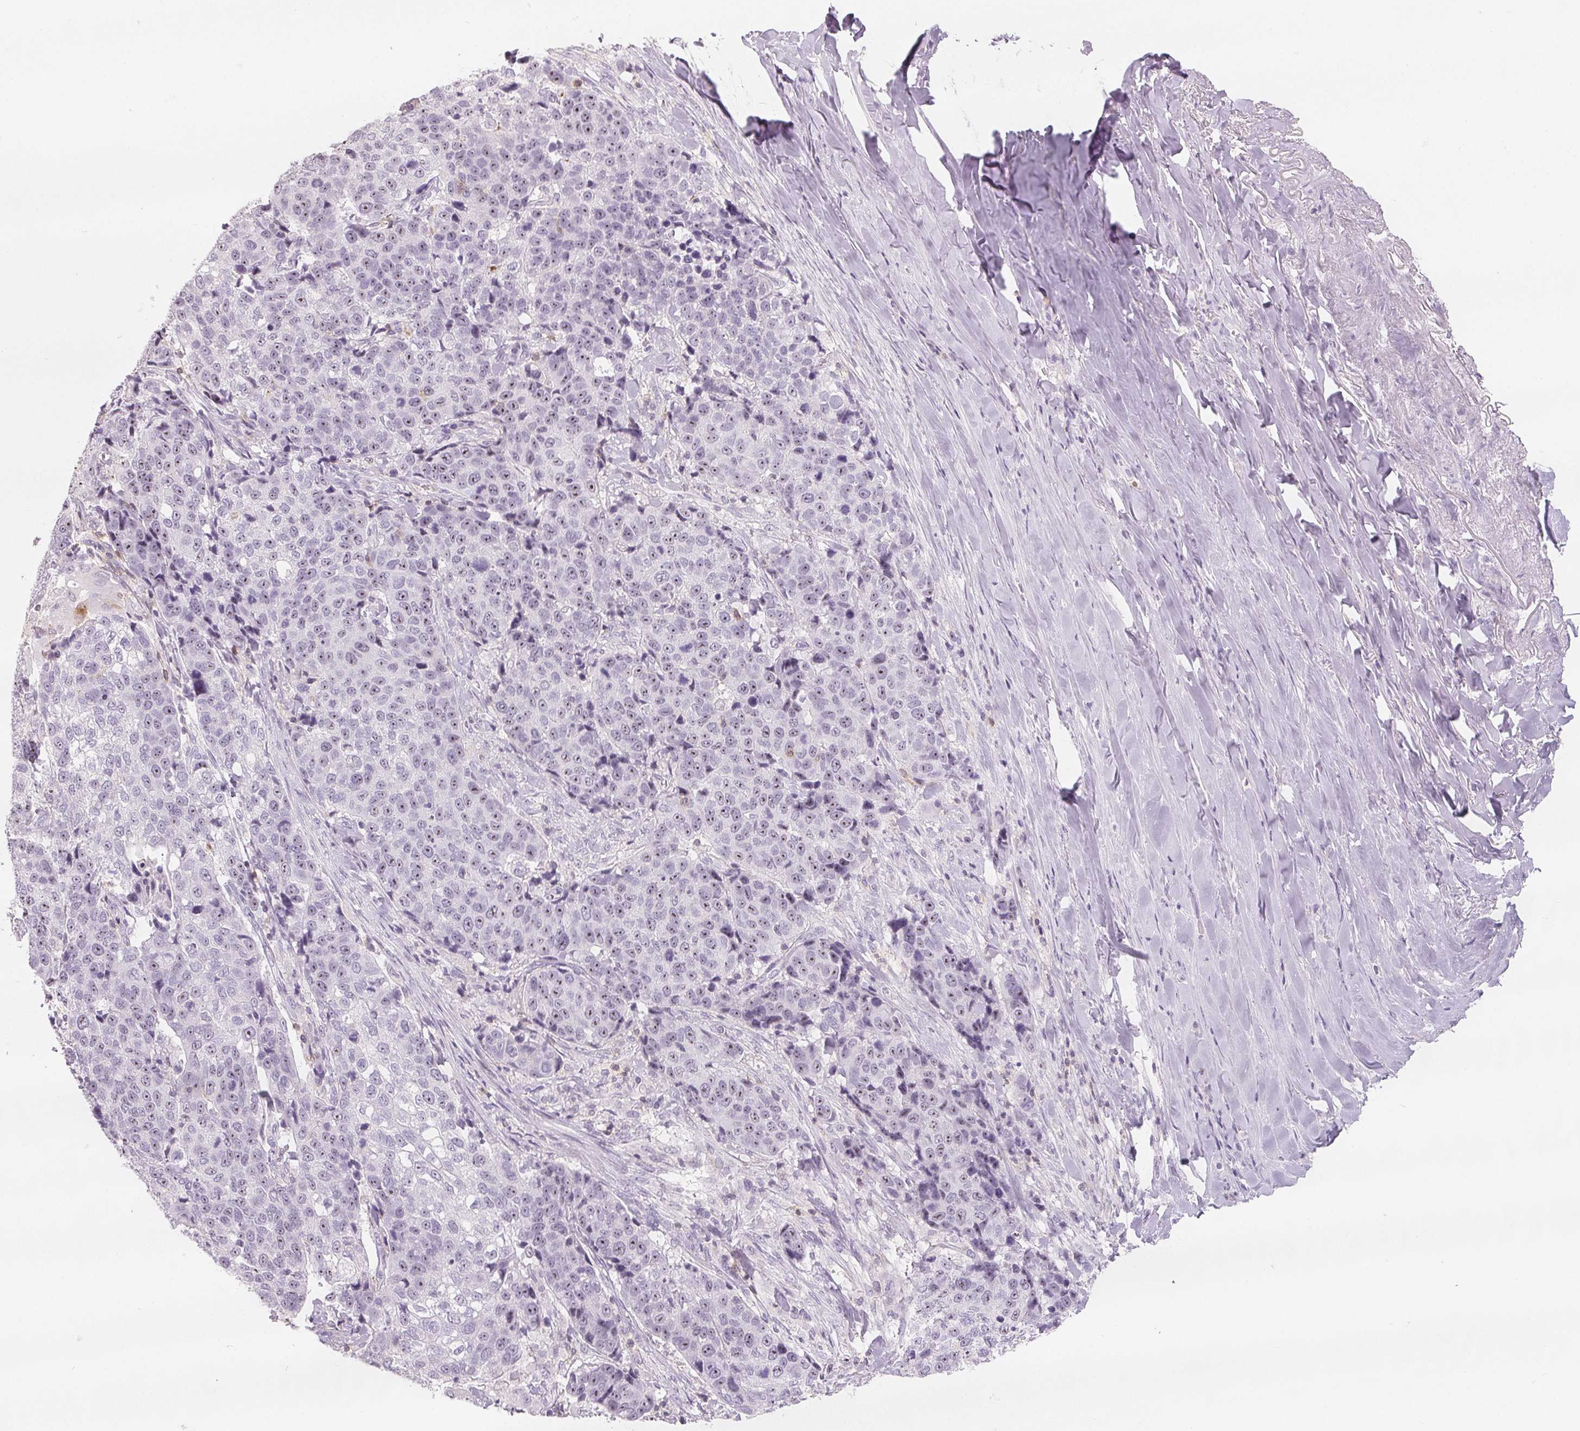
{"staining": {"intensity": "negative", "quantity": "none", "location": "none"}, "tissue": "lung cancer", "cell_type": "Tumor cells", "image_type": "cancer", "snomed": [{"axis": "morphology", "description": "Squamous cell carcinoma, NOS"}, {"axis": "topography", "description": "Lymph node"}, {"axis": "topography", "description": "Lung"}], "caption": "High power microscopy image of an IHC histopathology image of lung cancer, revealing no significant positivity in tumor cells.", "gene": "CD69", "patient": {"sex": "male", "age": 61}}